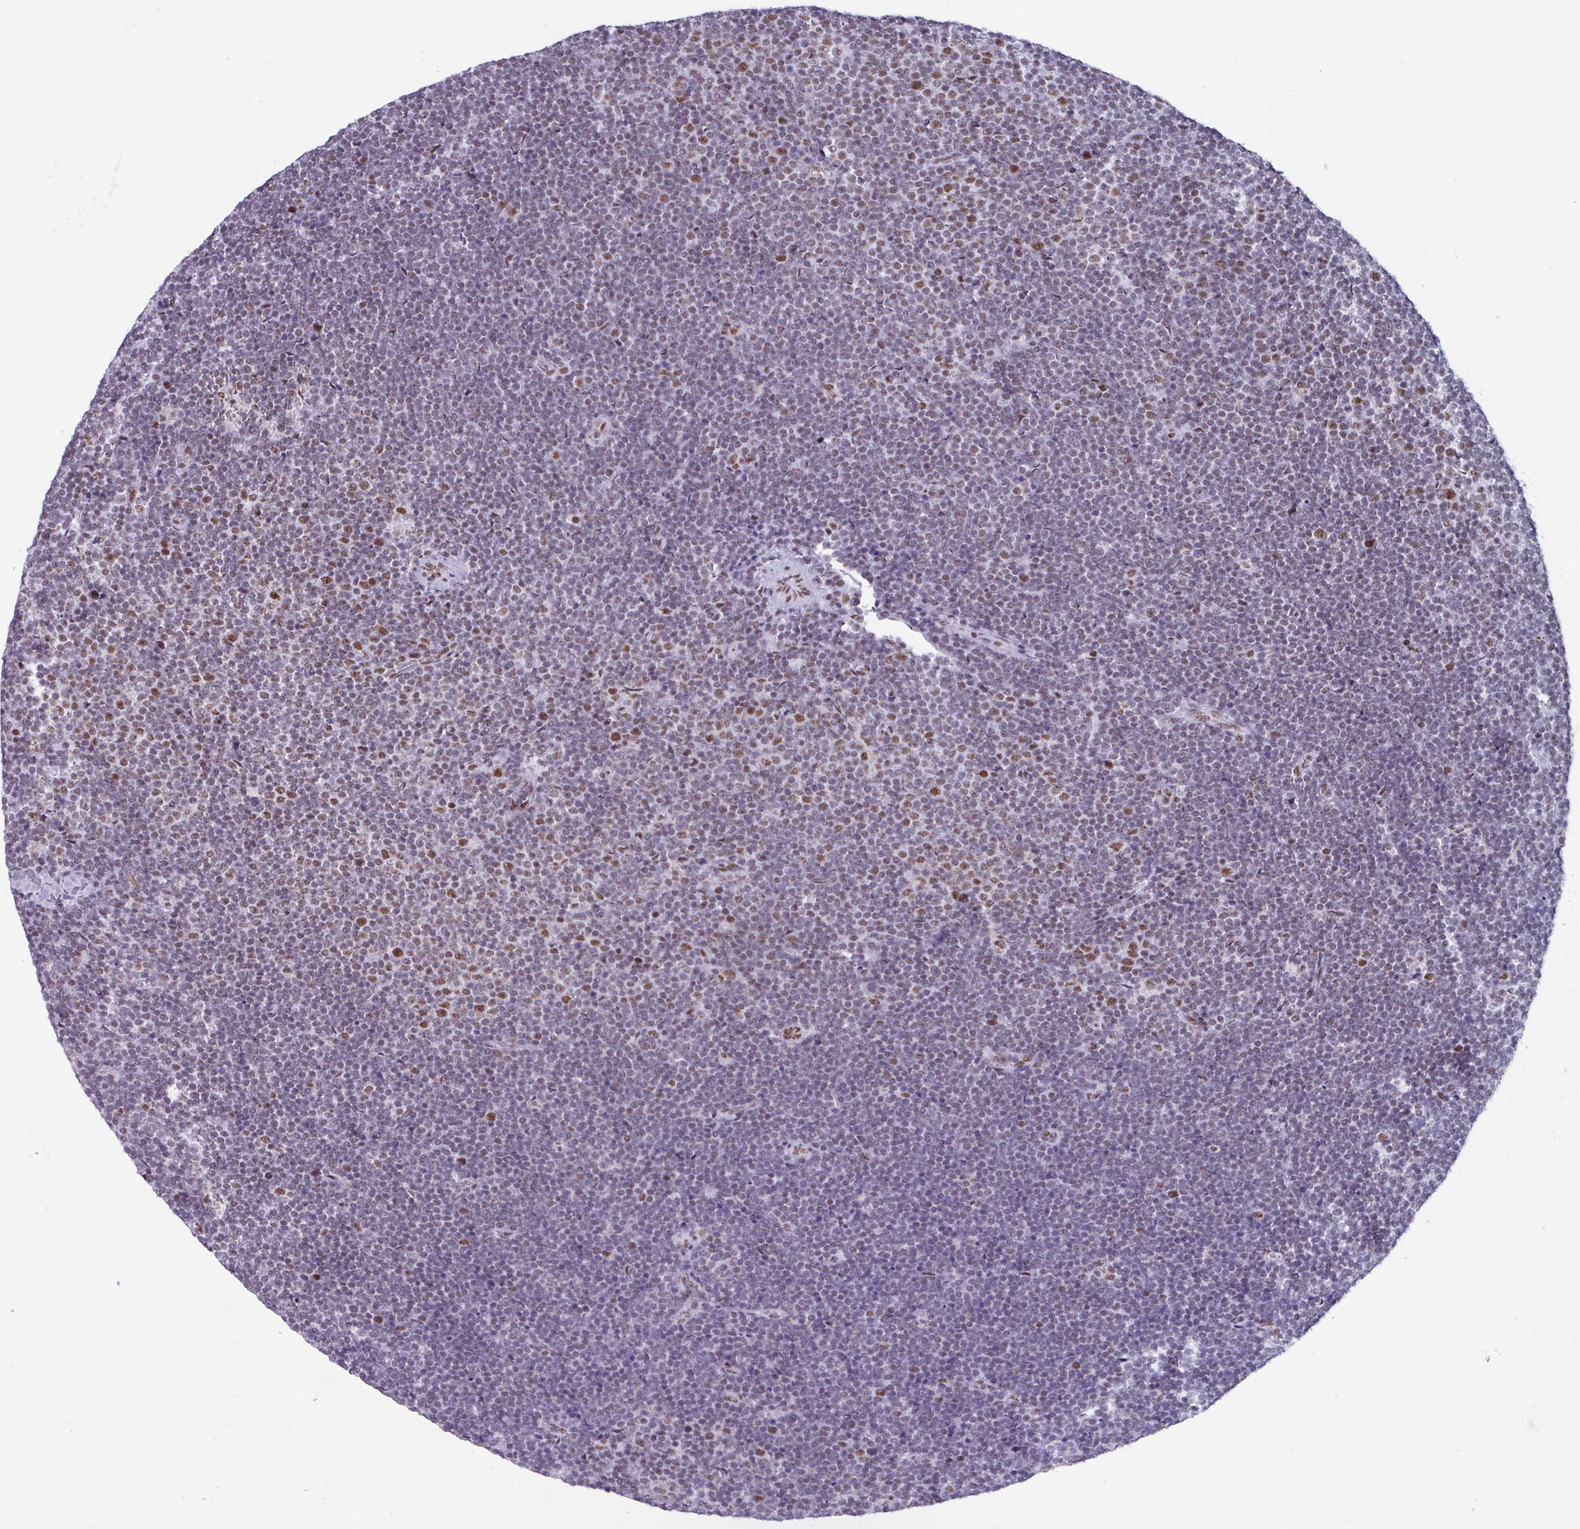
{"staining": {"intensity": "moderate", "quantity": "<25%", "location": "nuclear"}, "tissue": "lymphoma", "cell_type": "Tumor cells", "image_type": "cancer", "snomed": [{"axis": "morphology", "description": "Malignant lymphoma, non-Hodgkin's type, Low grade"}, {"axis": "topography", "description": "Lymph node"}], "caption": "Protein expression analysis of human lymphoma reveals moderate nuclear positivity in approximately <25% of tumor cells.", "gene": "PUF60", "patient": {"sex": "male", "age": 48}}